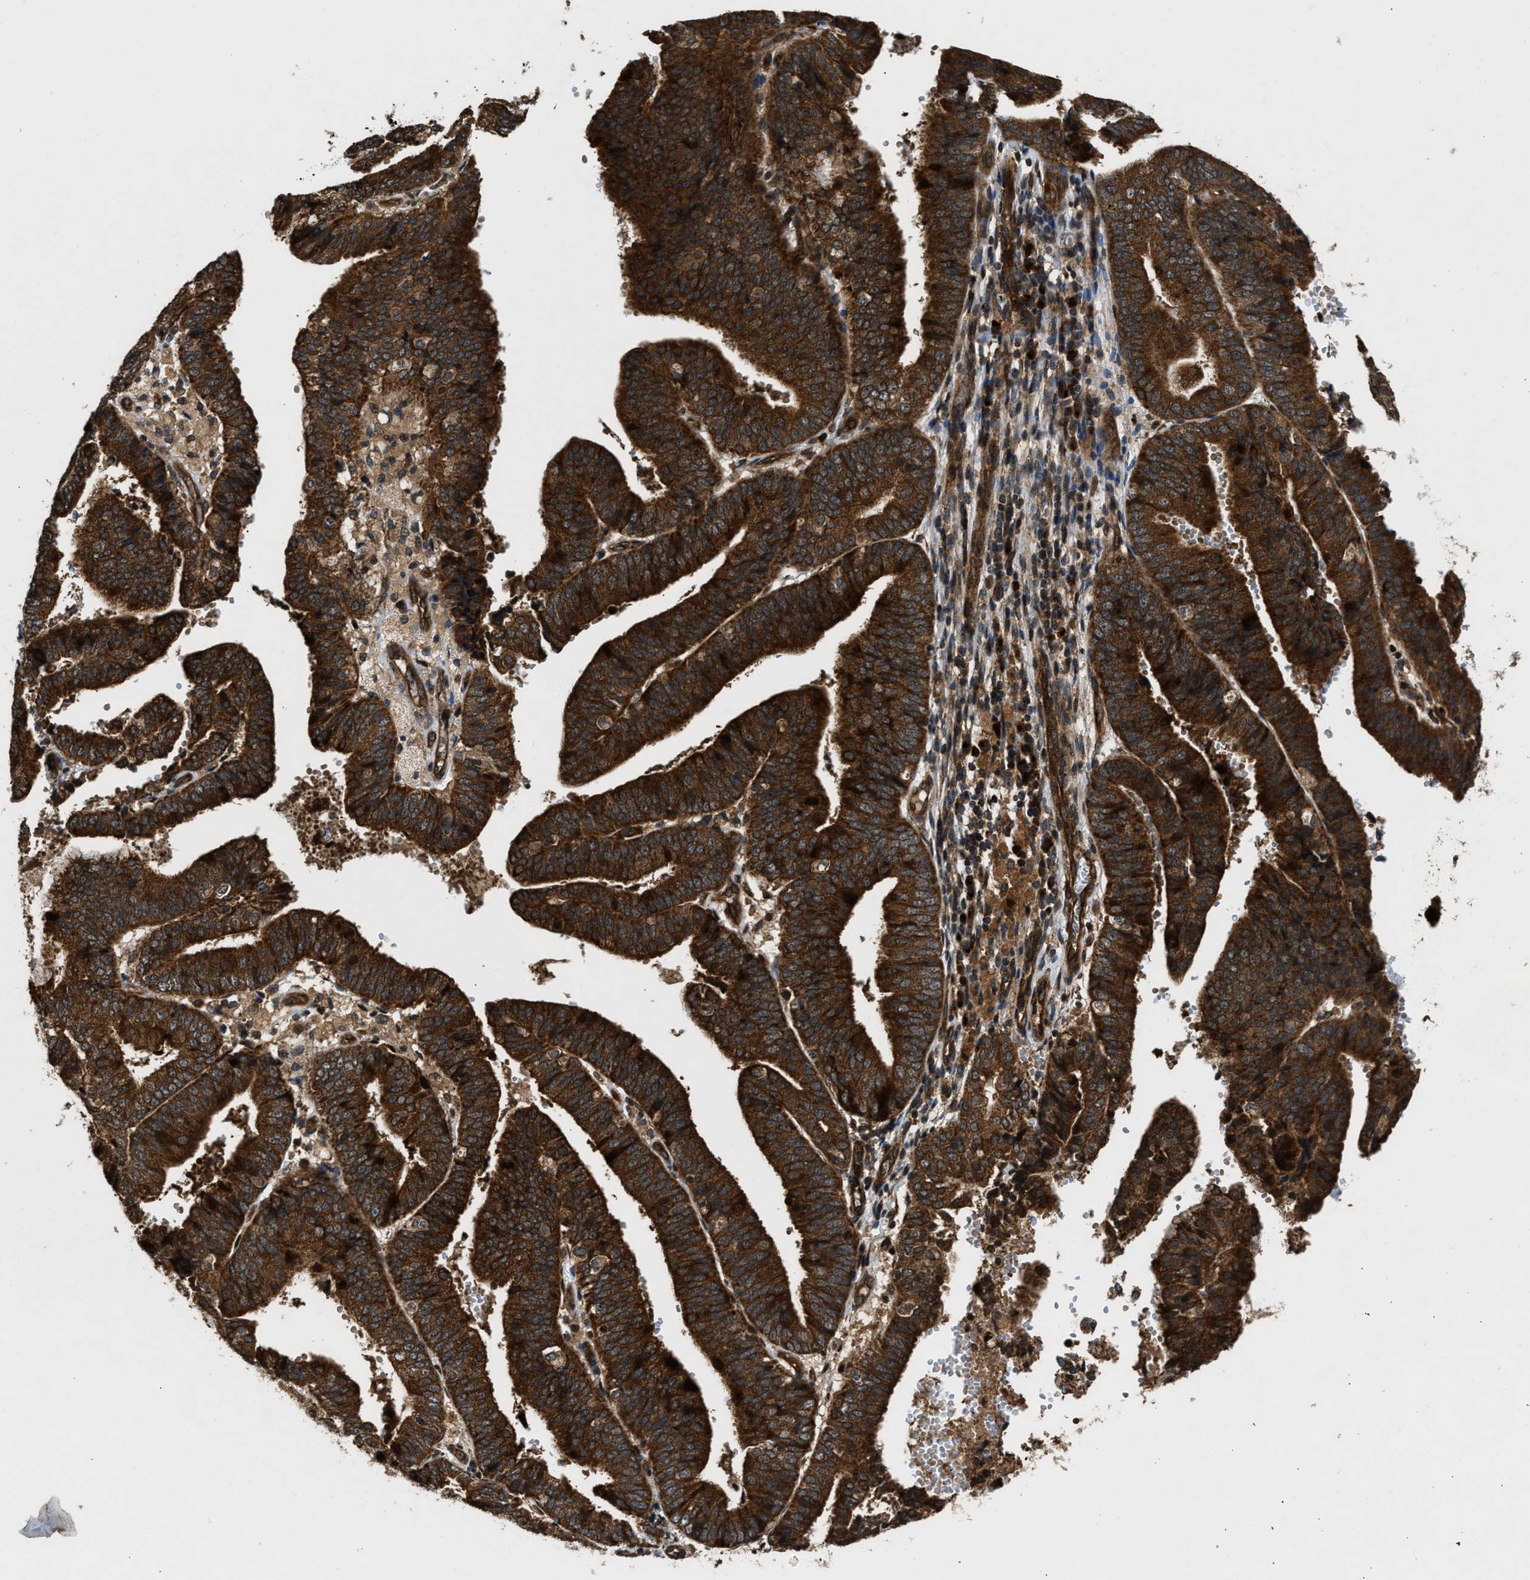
{"staining": {"intensity": "strong", "quantity": ">75%", "location": "cytoplasmic/membranous"}, "tissue": "endometrial cancer", "cell_type": "Tumor cells", "image_type": "cancer", "snomed": [{"axis": "morphology", "description": "Adenocarcinoma, NOS"}, {"axis": "topography", "description": "Endometrium"}], "caption": "Human endometrial cancer stained with a protein marker displays strong staining in tumor cells.", "gene": "PNPLA8", "patient": {"sex": "female", "age": 63}}